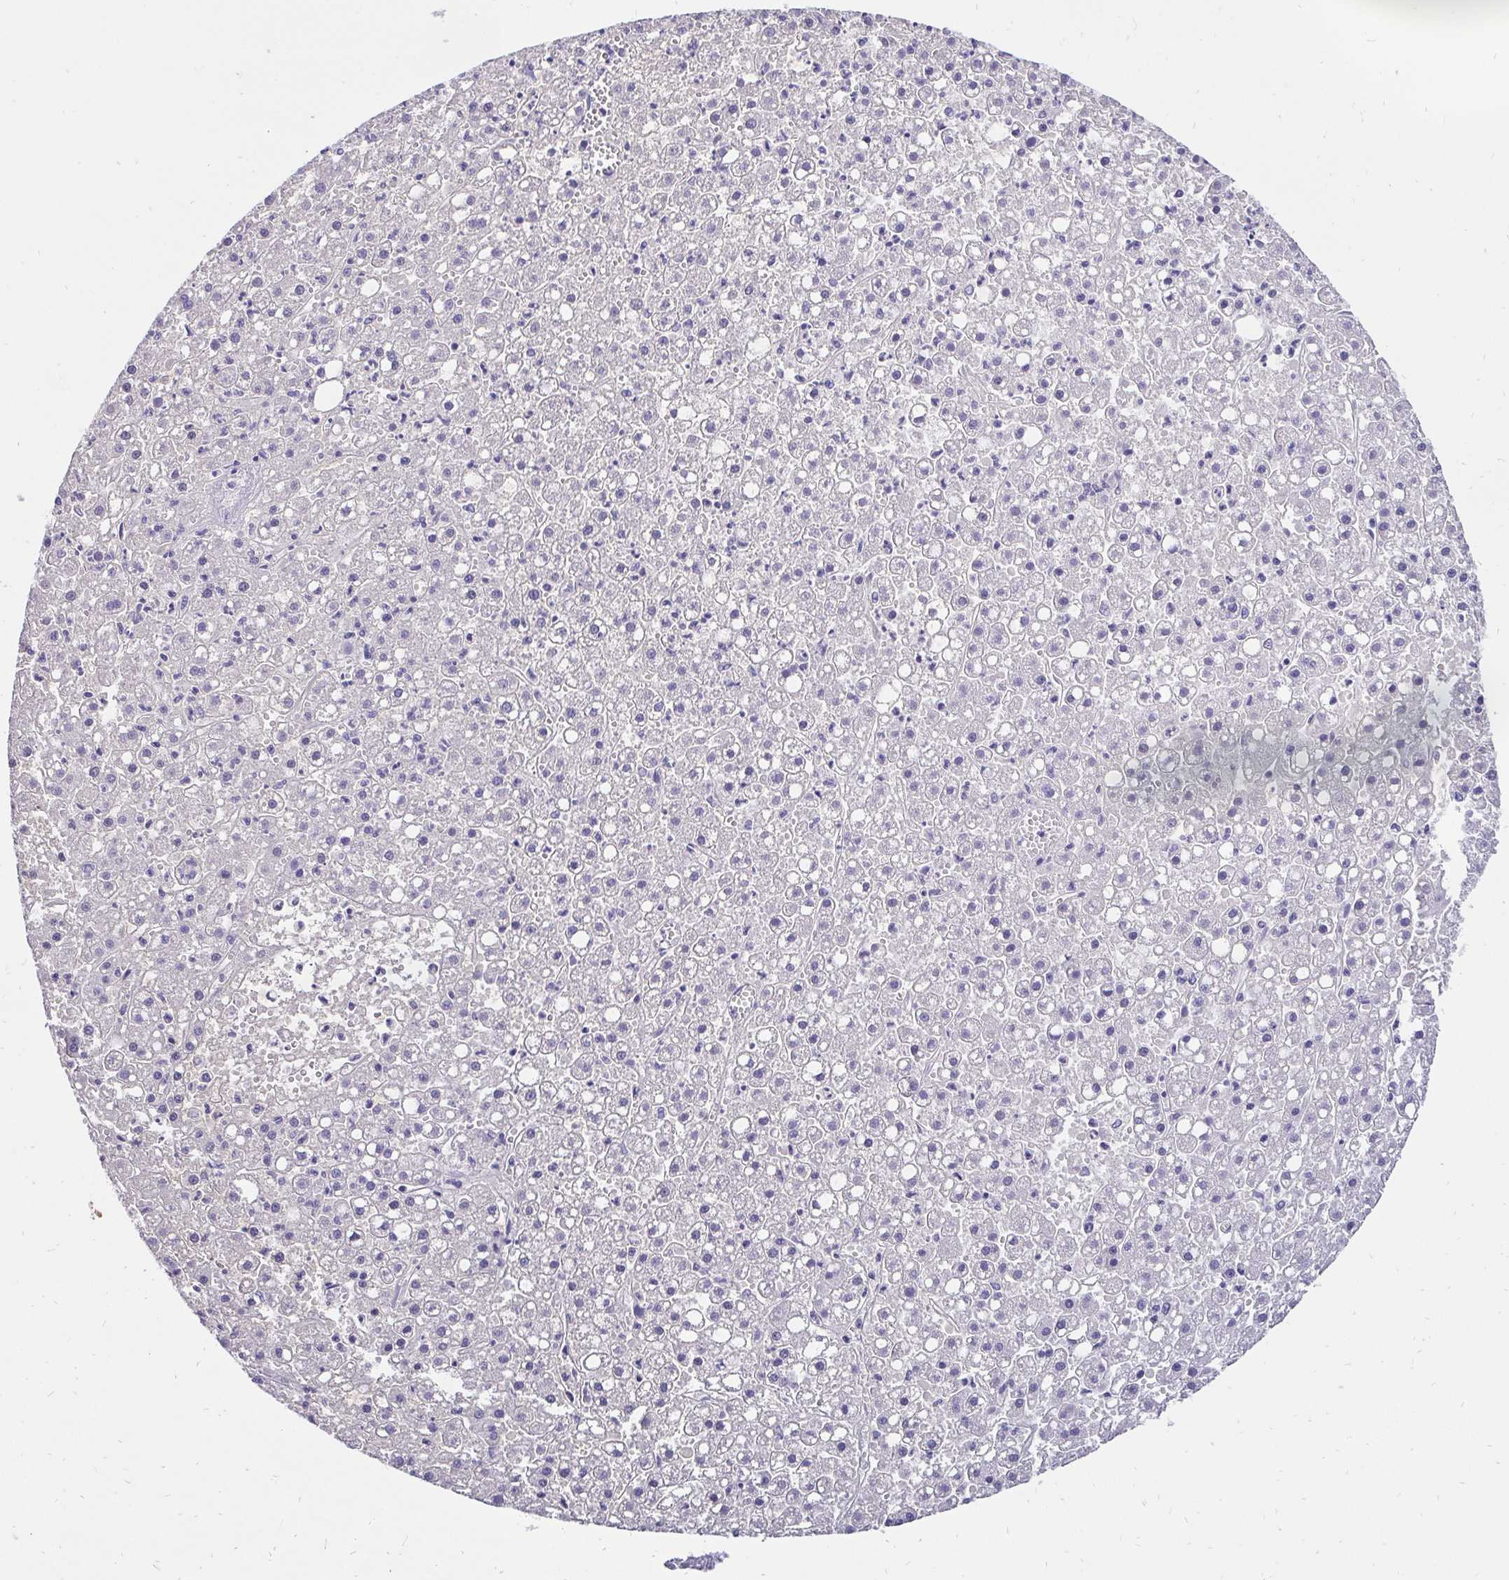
{"staining": {"intensity": "negative", "quantity": "none", "location": "none"}, "tissue": "liver cancer", "cell_type": "Tumor cells", "image_type": "cancer", "snomed": [{"axis": "morphology", "description": "Carcinoma, Hepatocellular, NOS"}, {"axis": "topography", "description": "Liver"}], "caption": "A high-resolution photomicrograph shows immunohistochemistry (IHC) staining of liver hepatocellular carcinoma, which exhibits no significant staining in tumor cells. (IHC, brightfield microscopy, high magnification).", "gene": "KRT13", "patient": {"sex": "male", "age": 67}}